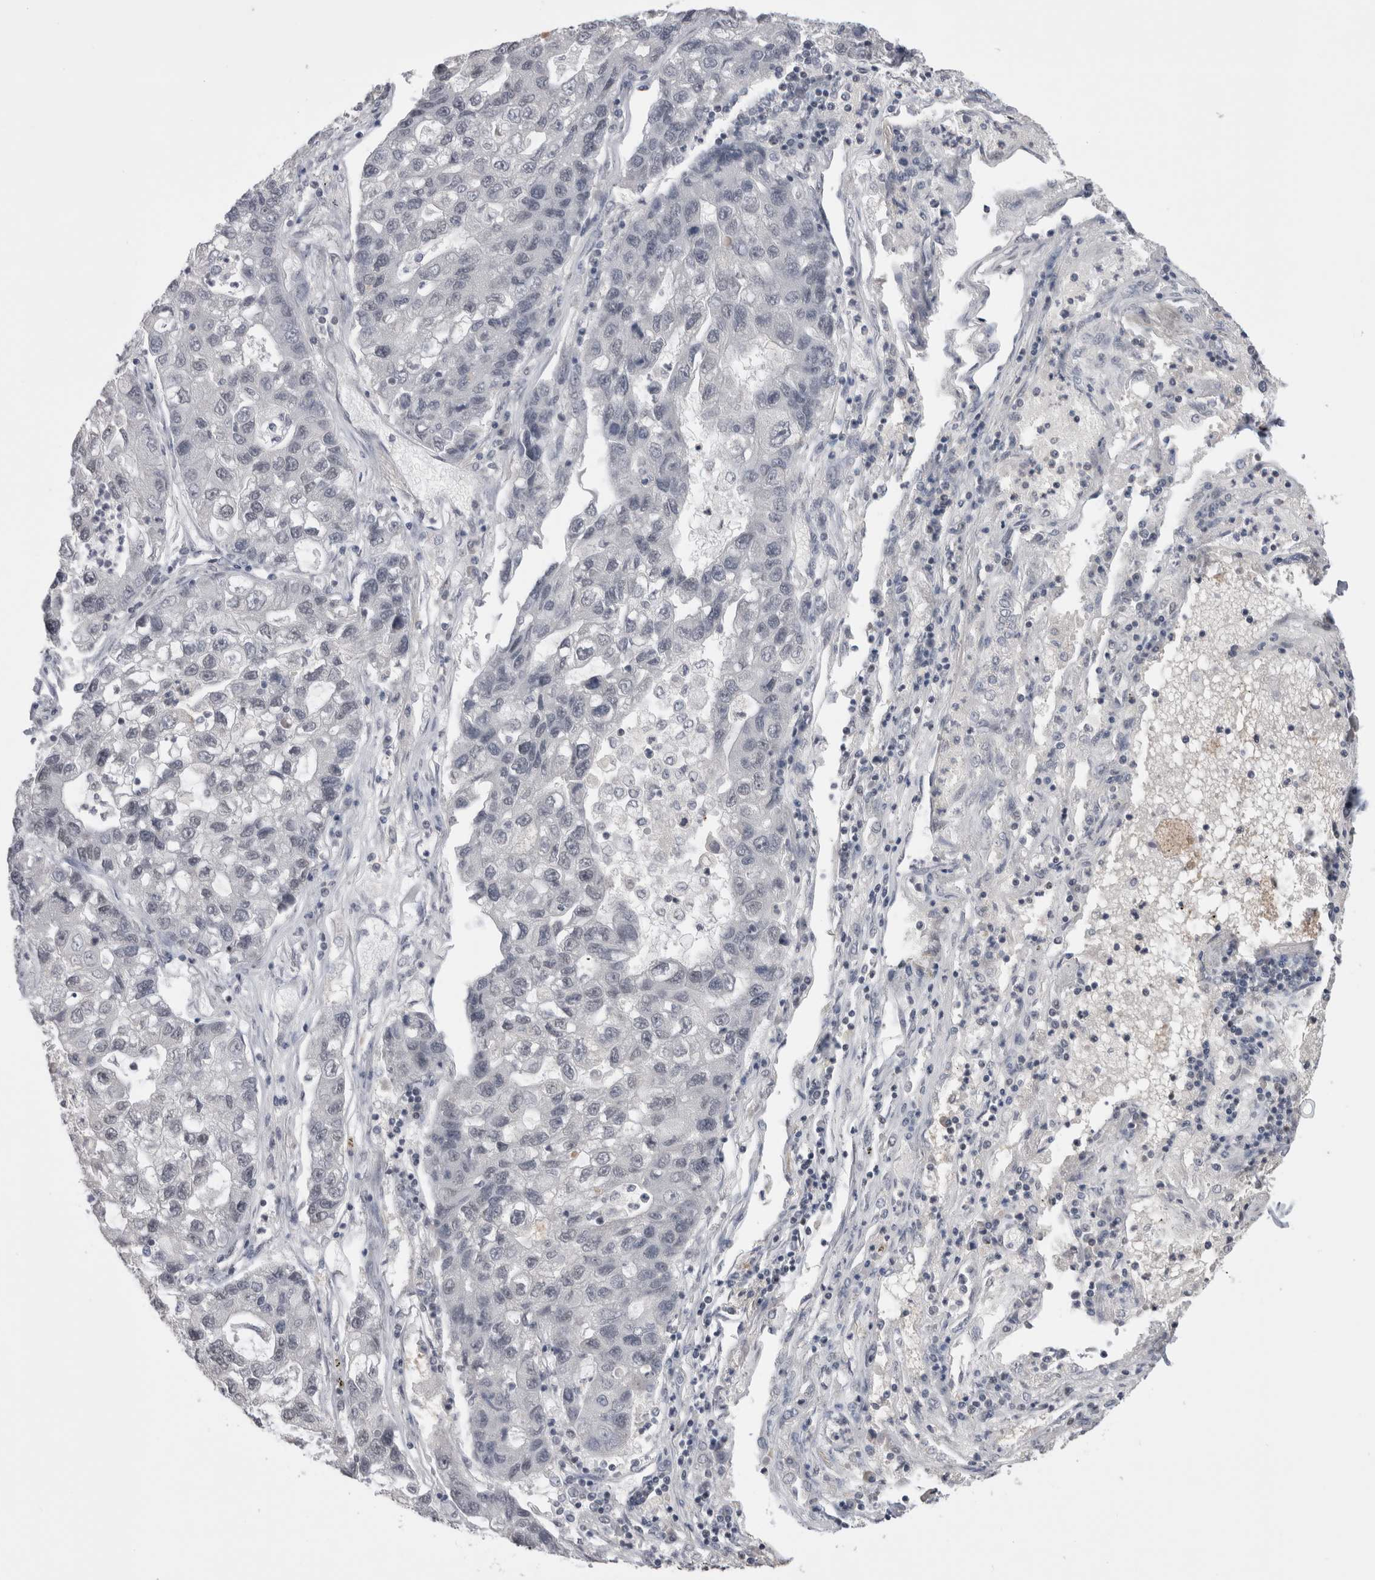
{"staining": {"intensity": "negative", "quantity": "none", "location": "none"}, "tissue": "lung cancer", "cell_type": "Tumor cells", "image_type": "cancer", "snomed": [{"axis": "morphology", "description": "Adenocarcinoma, NOS"}, {"axis": "topography", "description": "Lung"}], "caption": "Protein analysis of lung cancer demonstrates no significant staining in tumor cells.", "gene": "DAXX", "patient": {"sex": "female", "age": 51}}